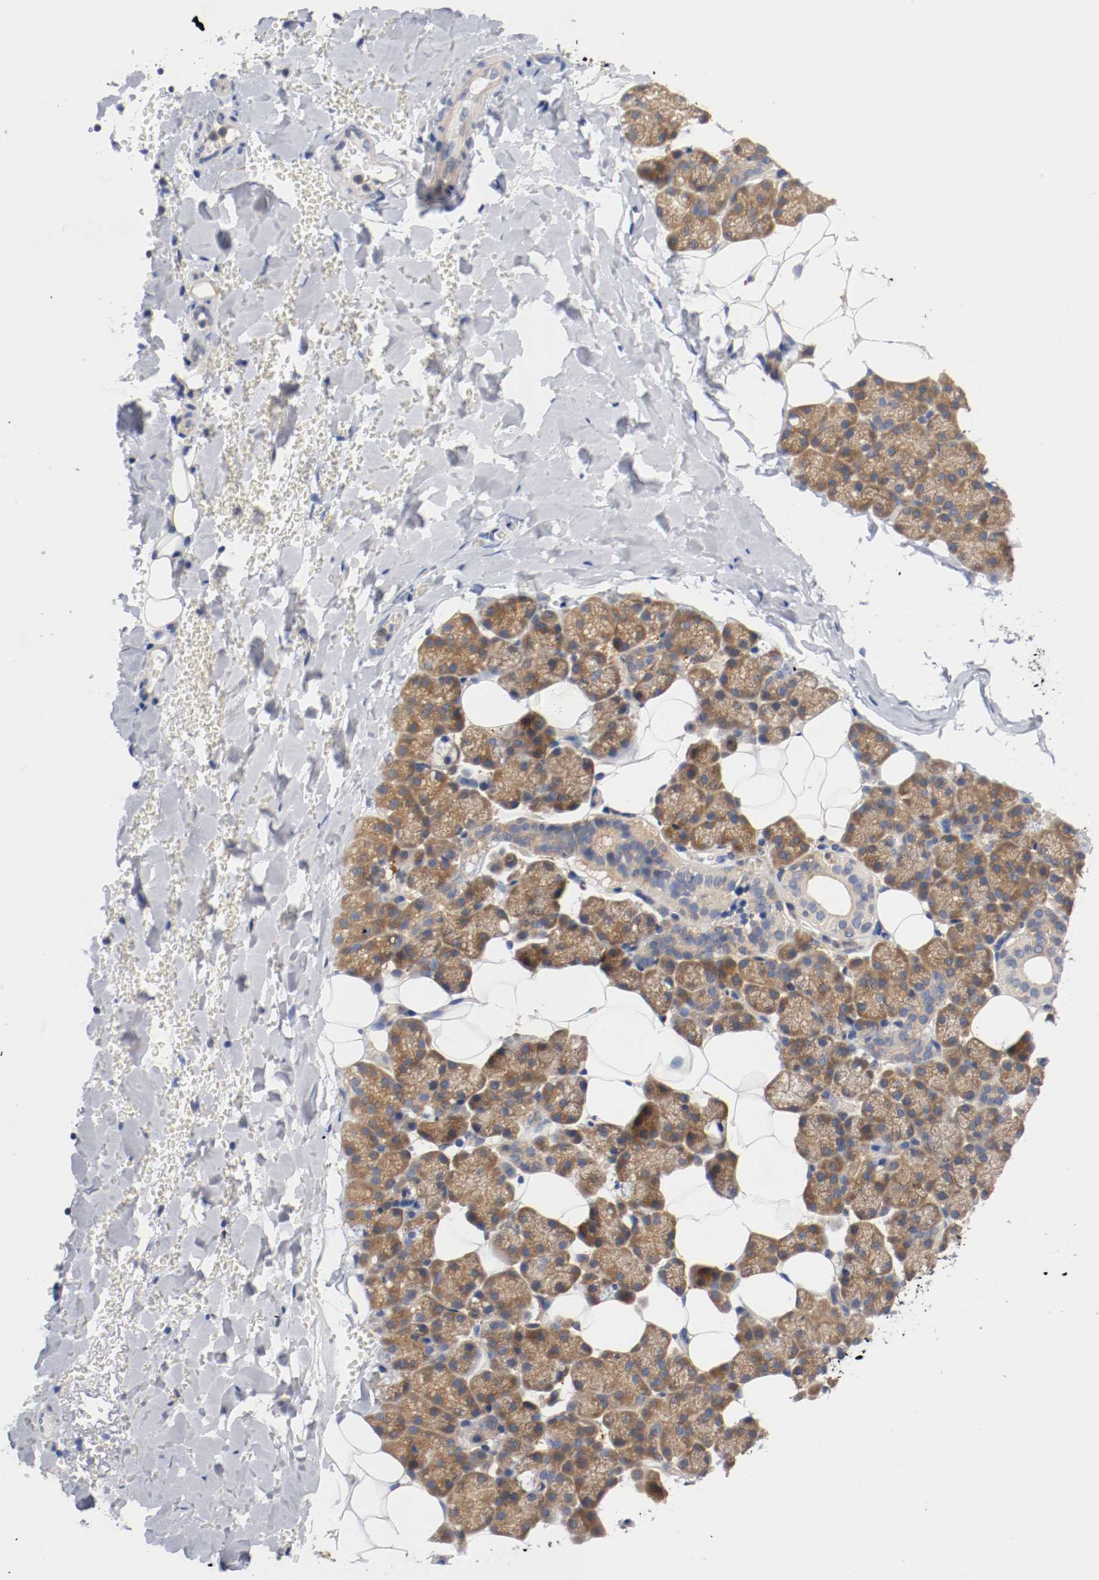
{"staining": {"intensity": "moderate", "quantity": ">75%", "location": "cytoplasmic/membranous"}, "tissue": "salivary gland", "cell_type": "Glandular cells", "image_type": "normal", "snomed": [{"axis": "morphology", "description": "Normal tissue, NOS"}, {"axis": "topography", "description": "Lymph node"}, {"axis": "topography", "description": "Salivary gland"}], "caption": "Salivary gland stained for a protein exhibits moderate cytoplasmic/membranous positivity in glandular cells. The staining was performed using DAB (3,3'-diaminobenzidine) to visualize the protein expression in brown, while the nuclei were stained in blue with hematoxylin (Magnification: 20x).", "gene": "HGS", "patient": {"sex": "male", "age": 8}}